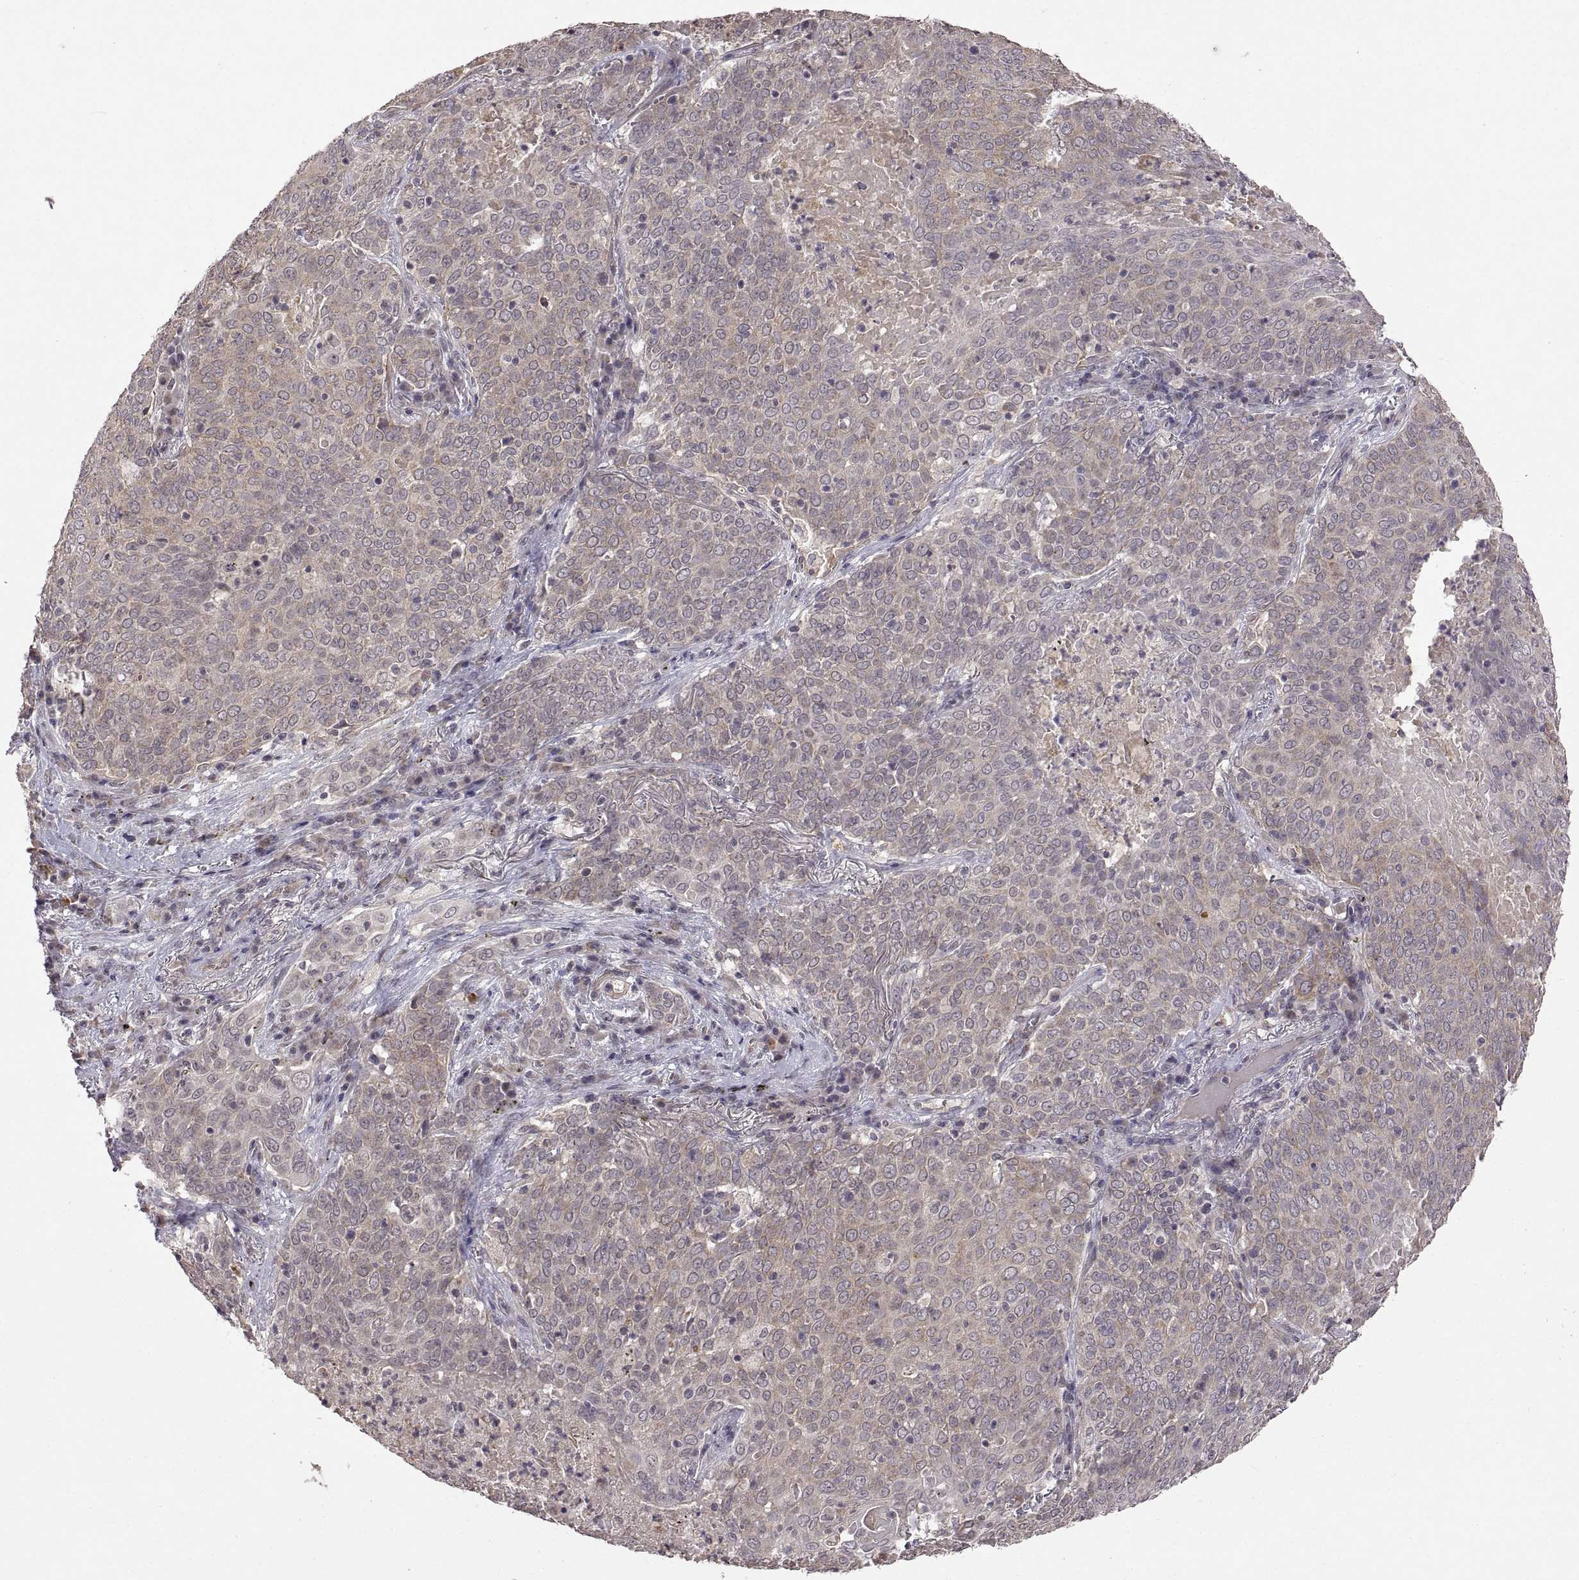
{"staining": {"intensity": "weak", "quantity": "25%-75%", "location": "cytoplasmic/membranous"}, "tissue": "lung cancer", "cell_type": "Tumor cells", "image_type": "cancer", "snomed": [{"axis": "morphology", "description": "Squamous cell carcinoma, NOS"}, {"axis": "topography", "description": "Lung"}], "caption": "A histopathology image of lung squamous cell carcinoma stained for a protein reveals weak cytoplasmic/membranous brown staining in tumor cells.", "gene": "LAMA1", "patient": {"sex": "male", "age": 82}}